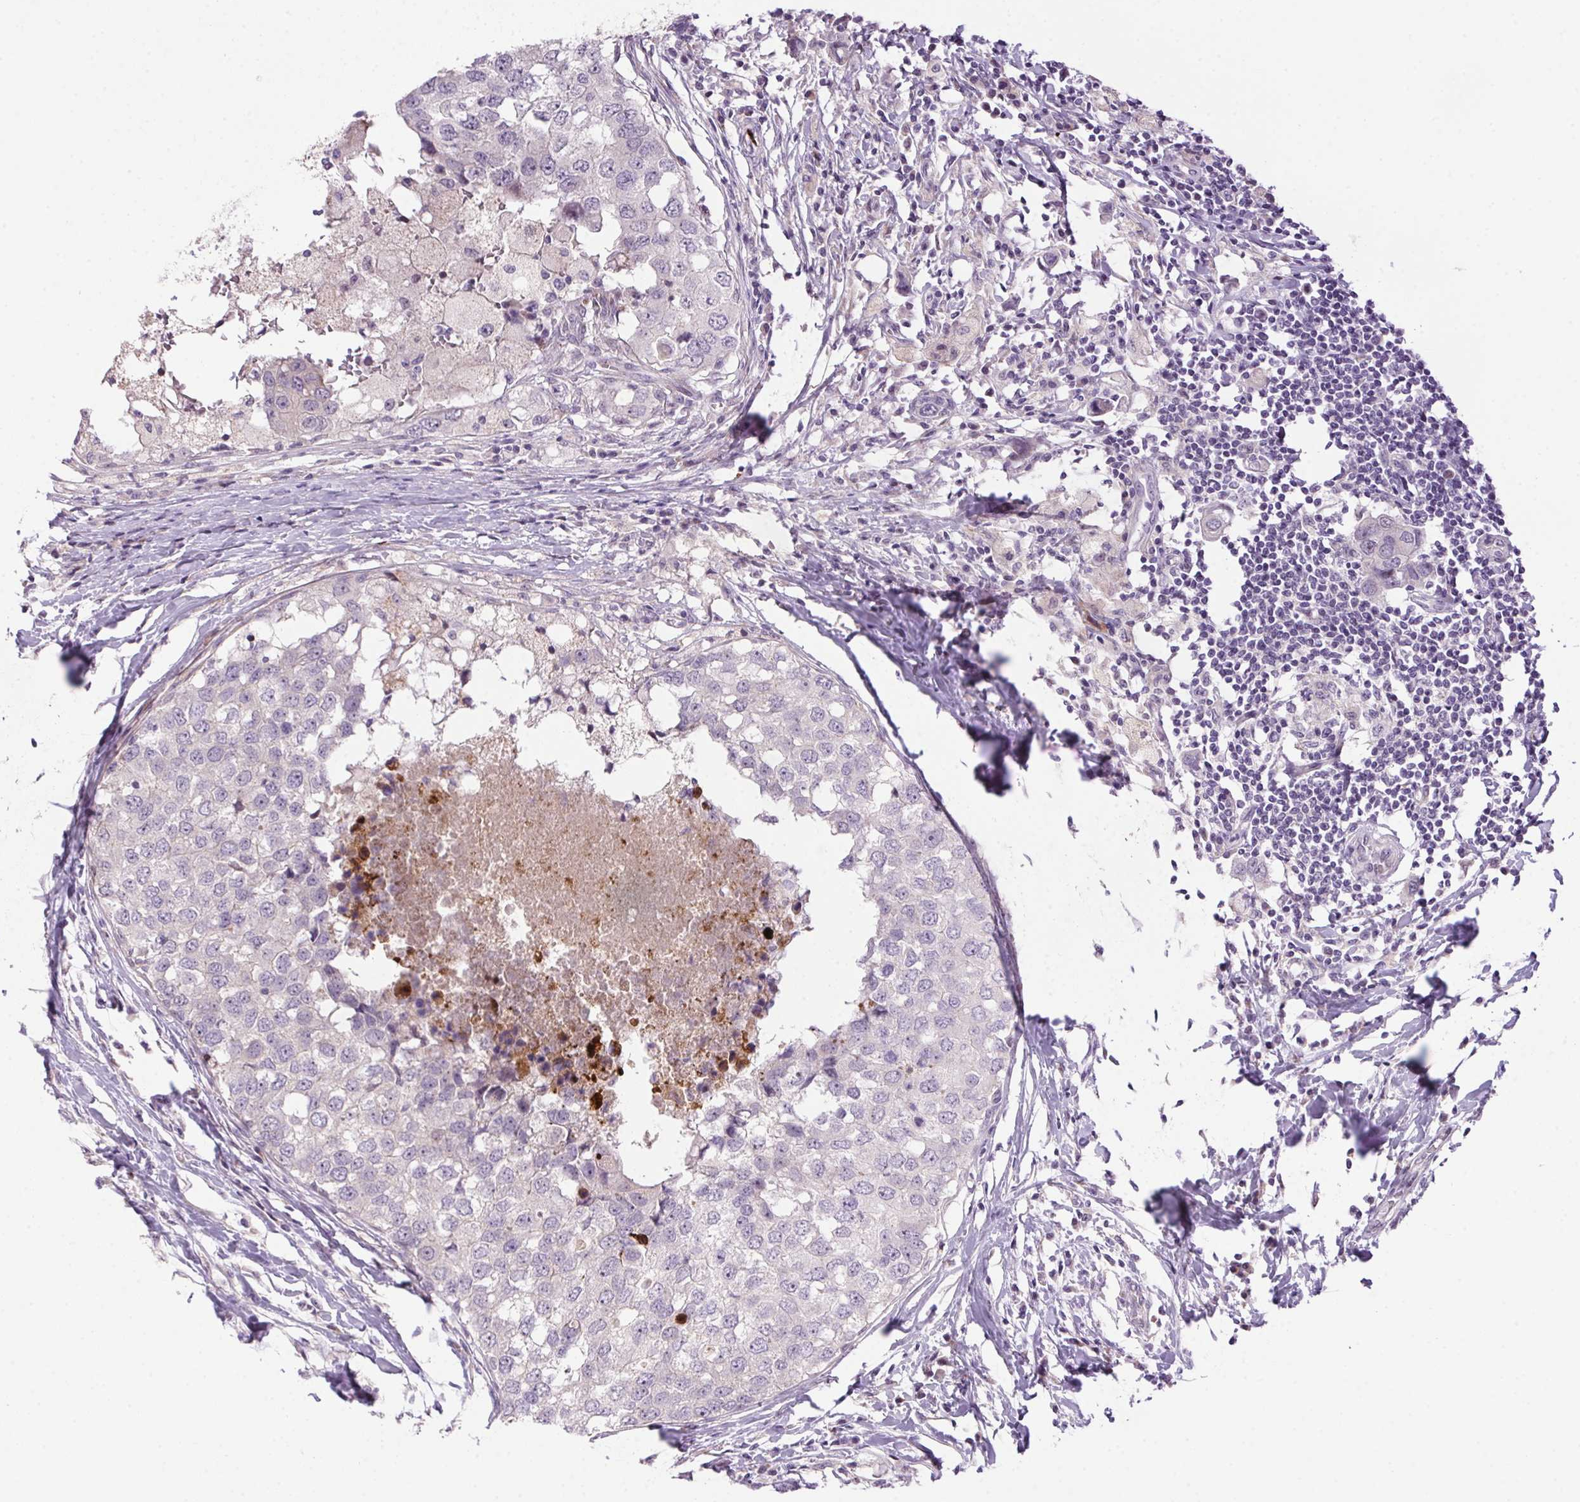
{"staining": {"intensity": "negative", "quantity": "none", "location": "none"}, "tissue": "breast cancer", "cell_type": "Tumor cells", "image_type": "cancer", "snomed": [{"axis": "morphology", "description": "Duct carcinoma"}, {"axis": "topography", "description": "Breast"}], "caption": "This is a photomicrograph of immunohistochemistry (IHC) staining of breast cancer, which shows no staining in tumor cells. (DAB (3,3'-diaminobenzidine) IHC with hematoxylin counter stain).", "gene": "LRRTM1", "patient": {"sex": "female", "age": 27}}